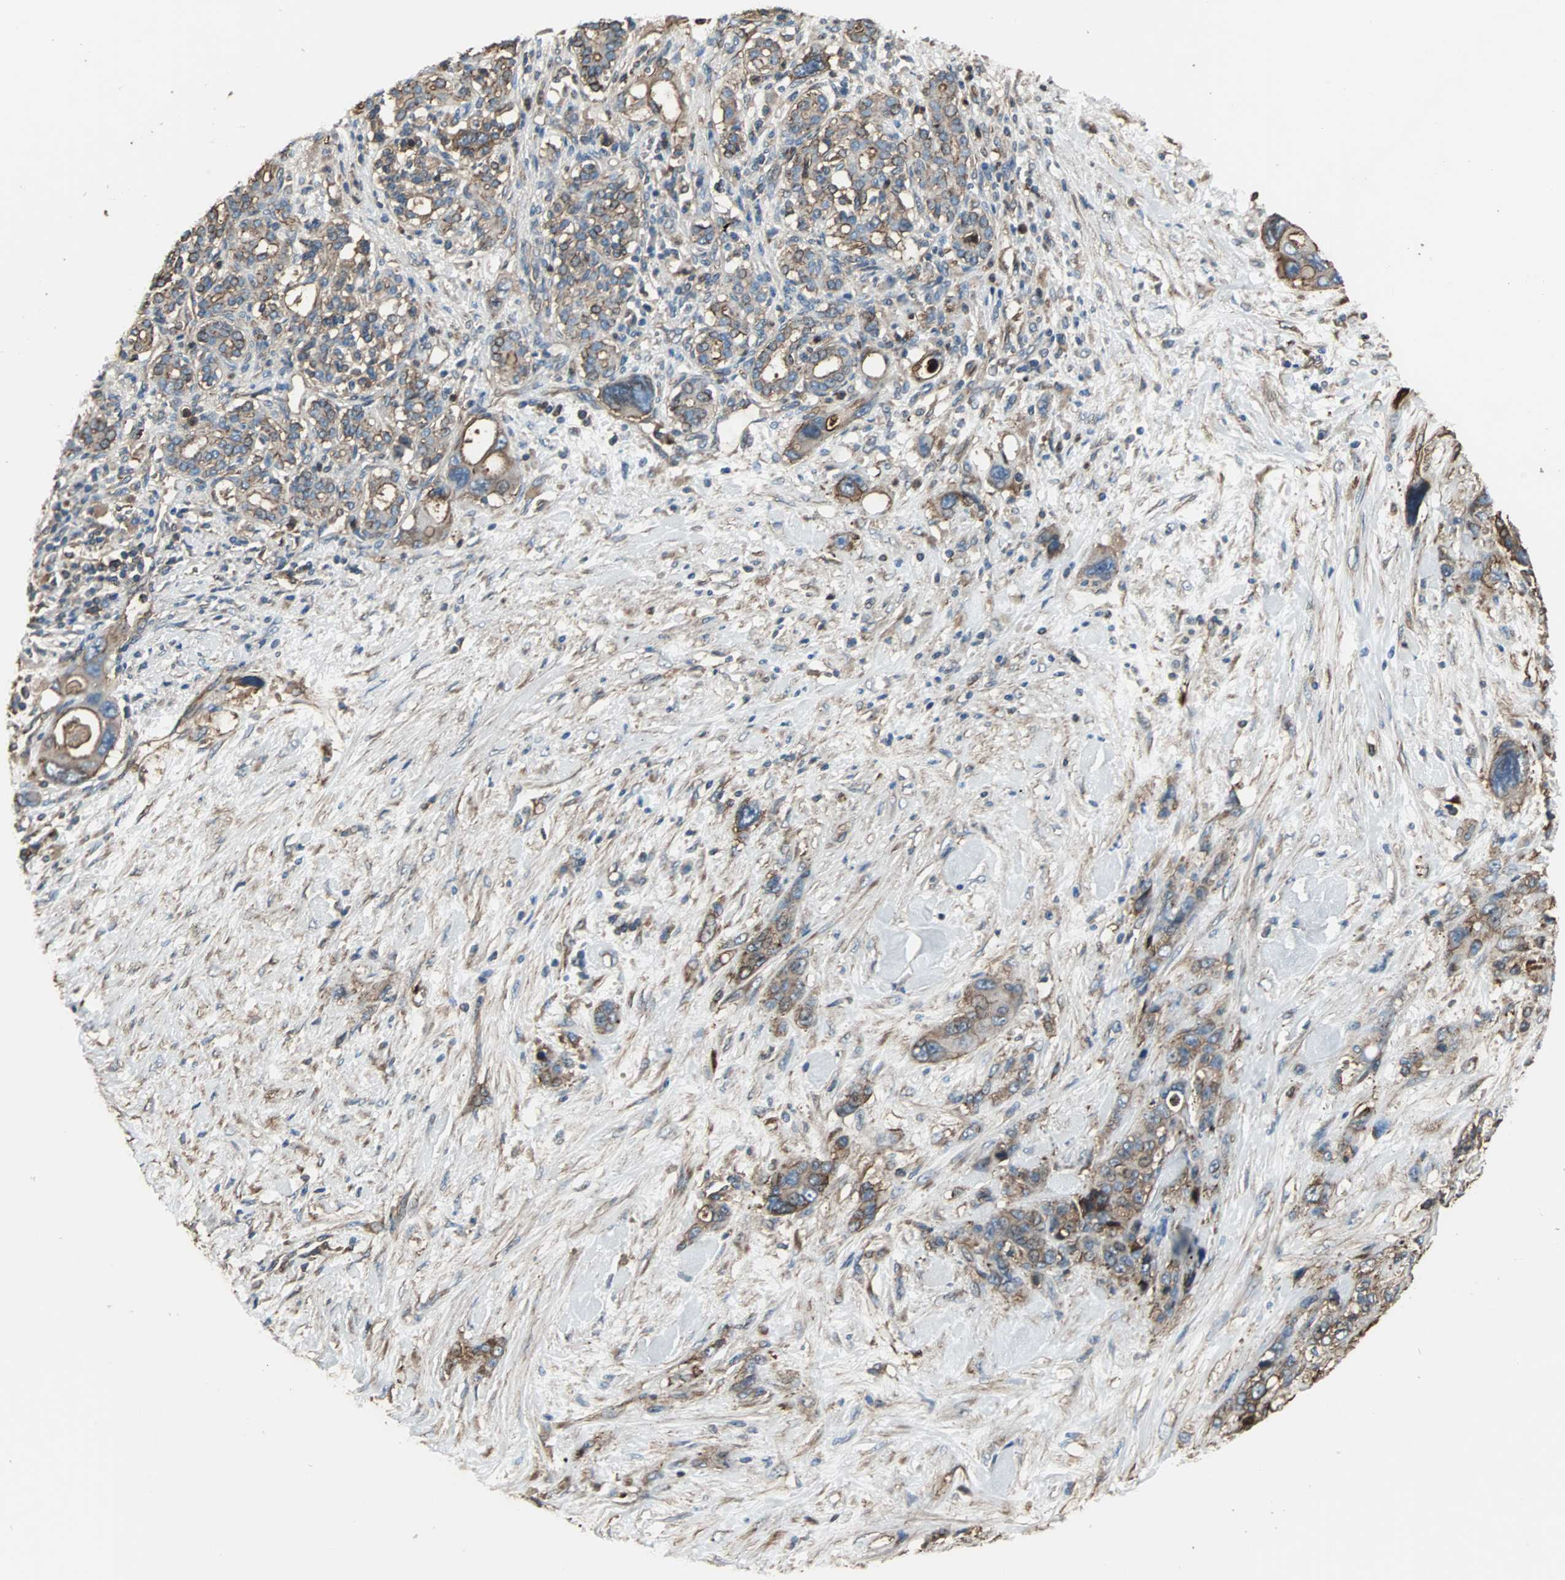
{"staining": {"intensity": "moderate", "quantity": ">75%", "location": "cytoplasmic/membranous"}, "tissue": "pancreatic cancer", "cell_type": "Tumor cells", "image_type": "cancer", "snomed": [{"axis": "morphology", "description": "Adenocarcinoma, NOS"}, {"axis": "topography", "description": "Pancreas"}], "caption": "Moderate cytoplasmic/membranous staining is present in approximately >75% of tumor cells in pancreatic cancer.", "gene": "ACTN1", "patient": {"sex": "male", "age": 46}}